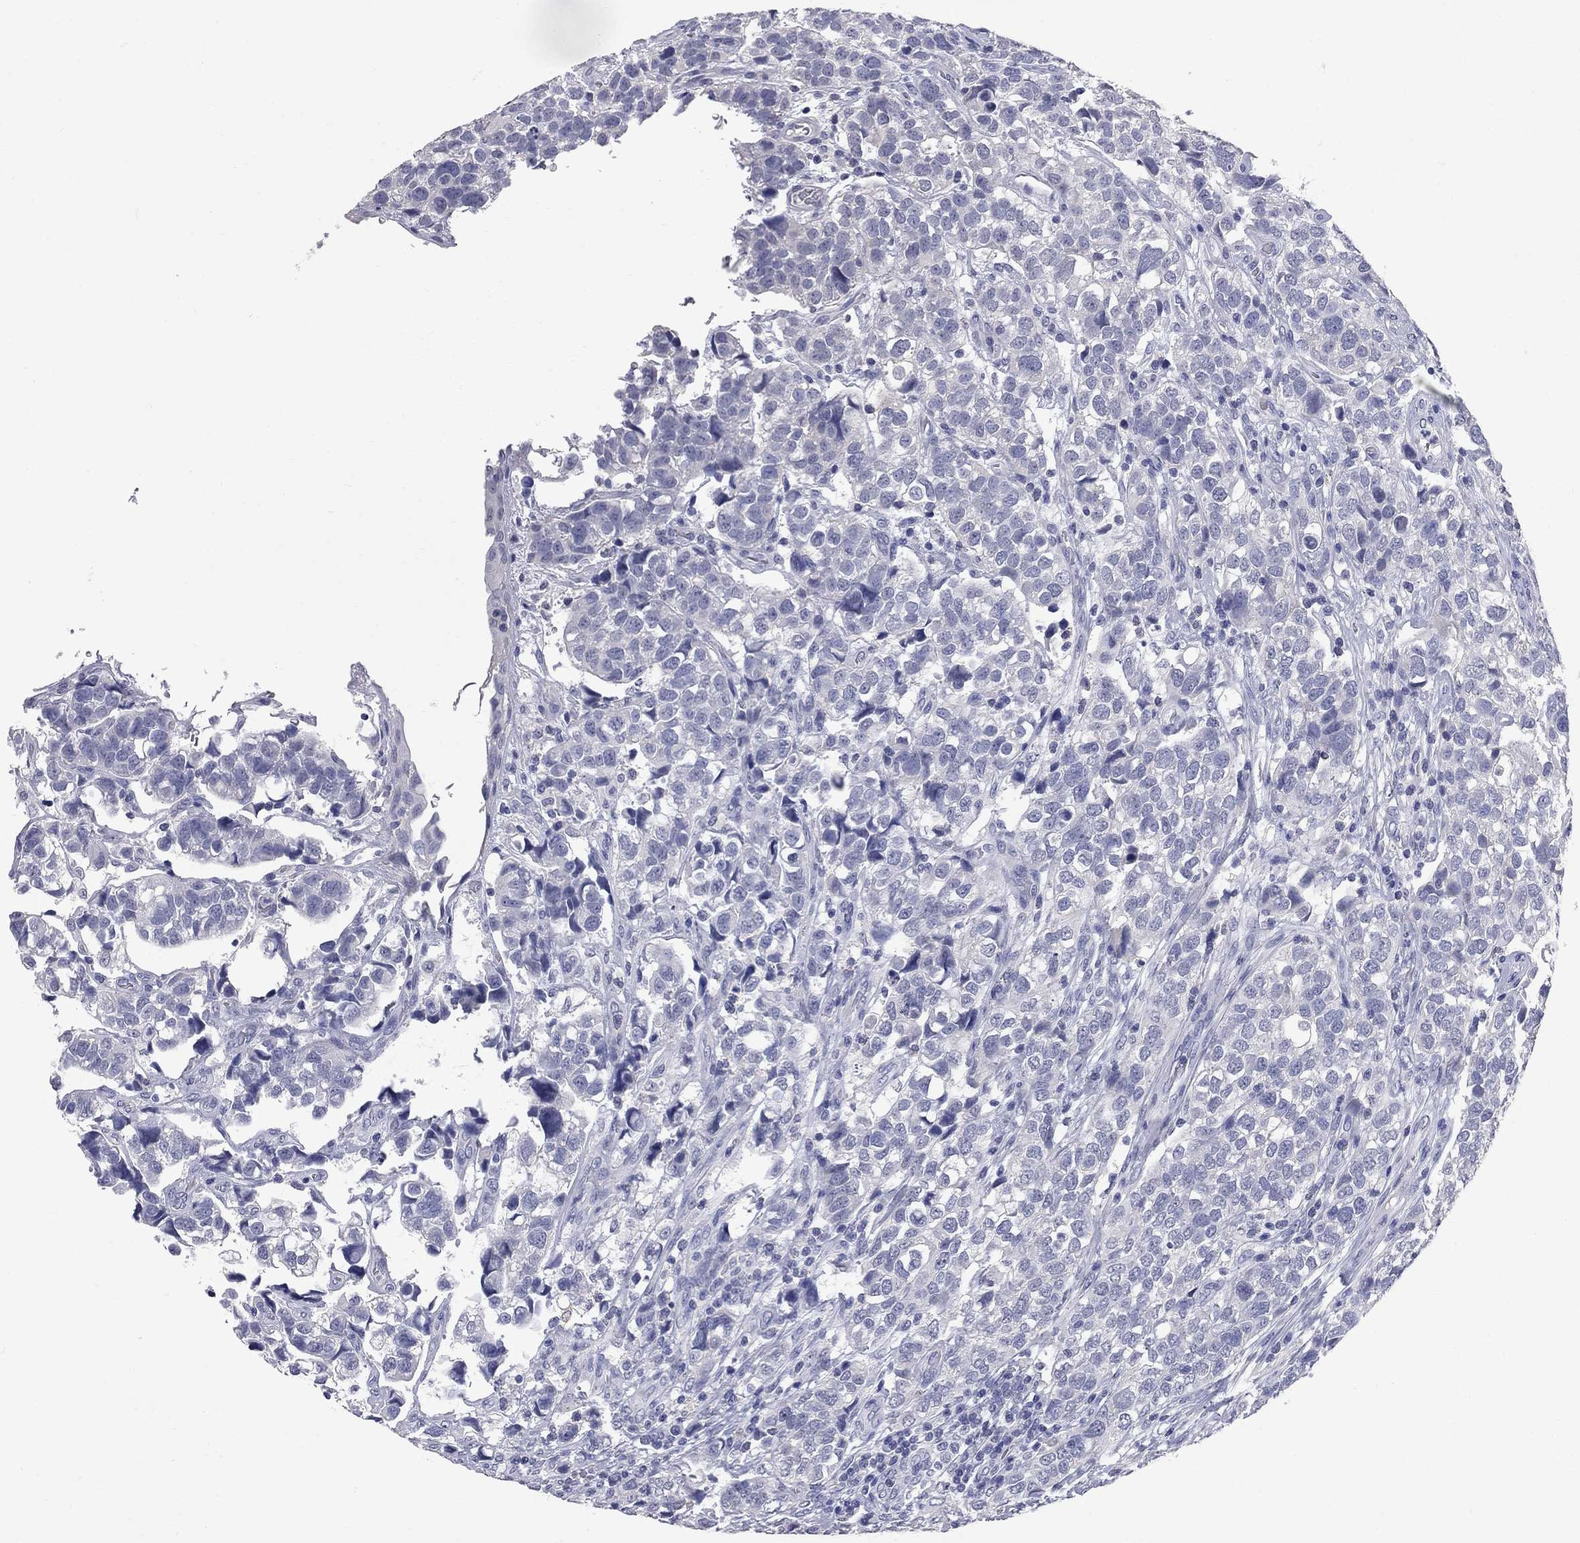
{"staining": {"intensity": "negative", "quantity": "none", "location": "none"}, "tissue": "urothelial cancer", "cell_type": "Tumor cells", "image_type": "cancer", "snomed": [{"axis": "morphology", "description": "Urothelial carcinoma, High grade"}, {"axis": "topography", "description": "Urinary bladder"}], "caption": "High magnification brightfield microscopy of urothelial cancer stained with DAB (brown) and counterstained with hematoxylin (blue): tumor cells show no significant staining. The staining was performed using DAB to visualize the protein expression in brown, while the nuclei were stained in blue with hematoxylin (Magnification: 20x).", "gene": "FAM221B", "patient": {"sex": "female", "age": 58}}